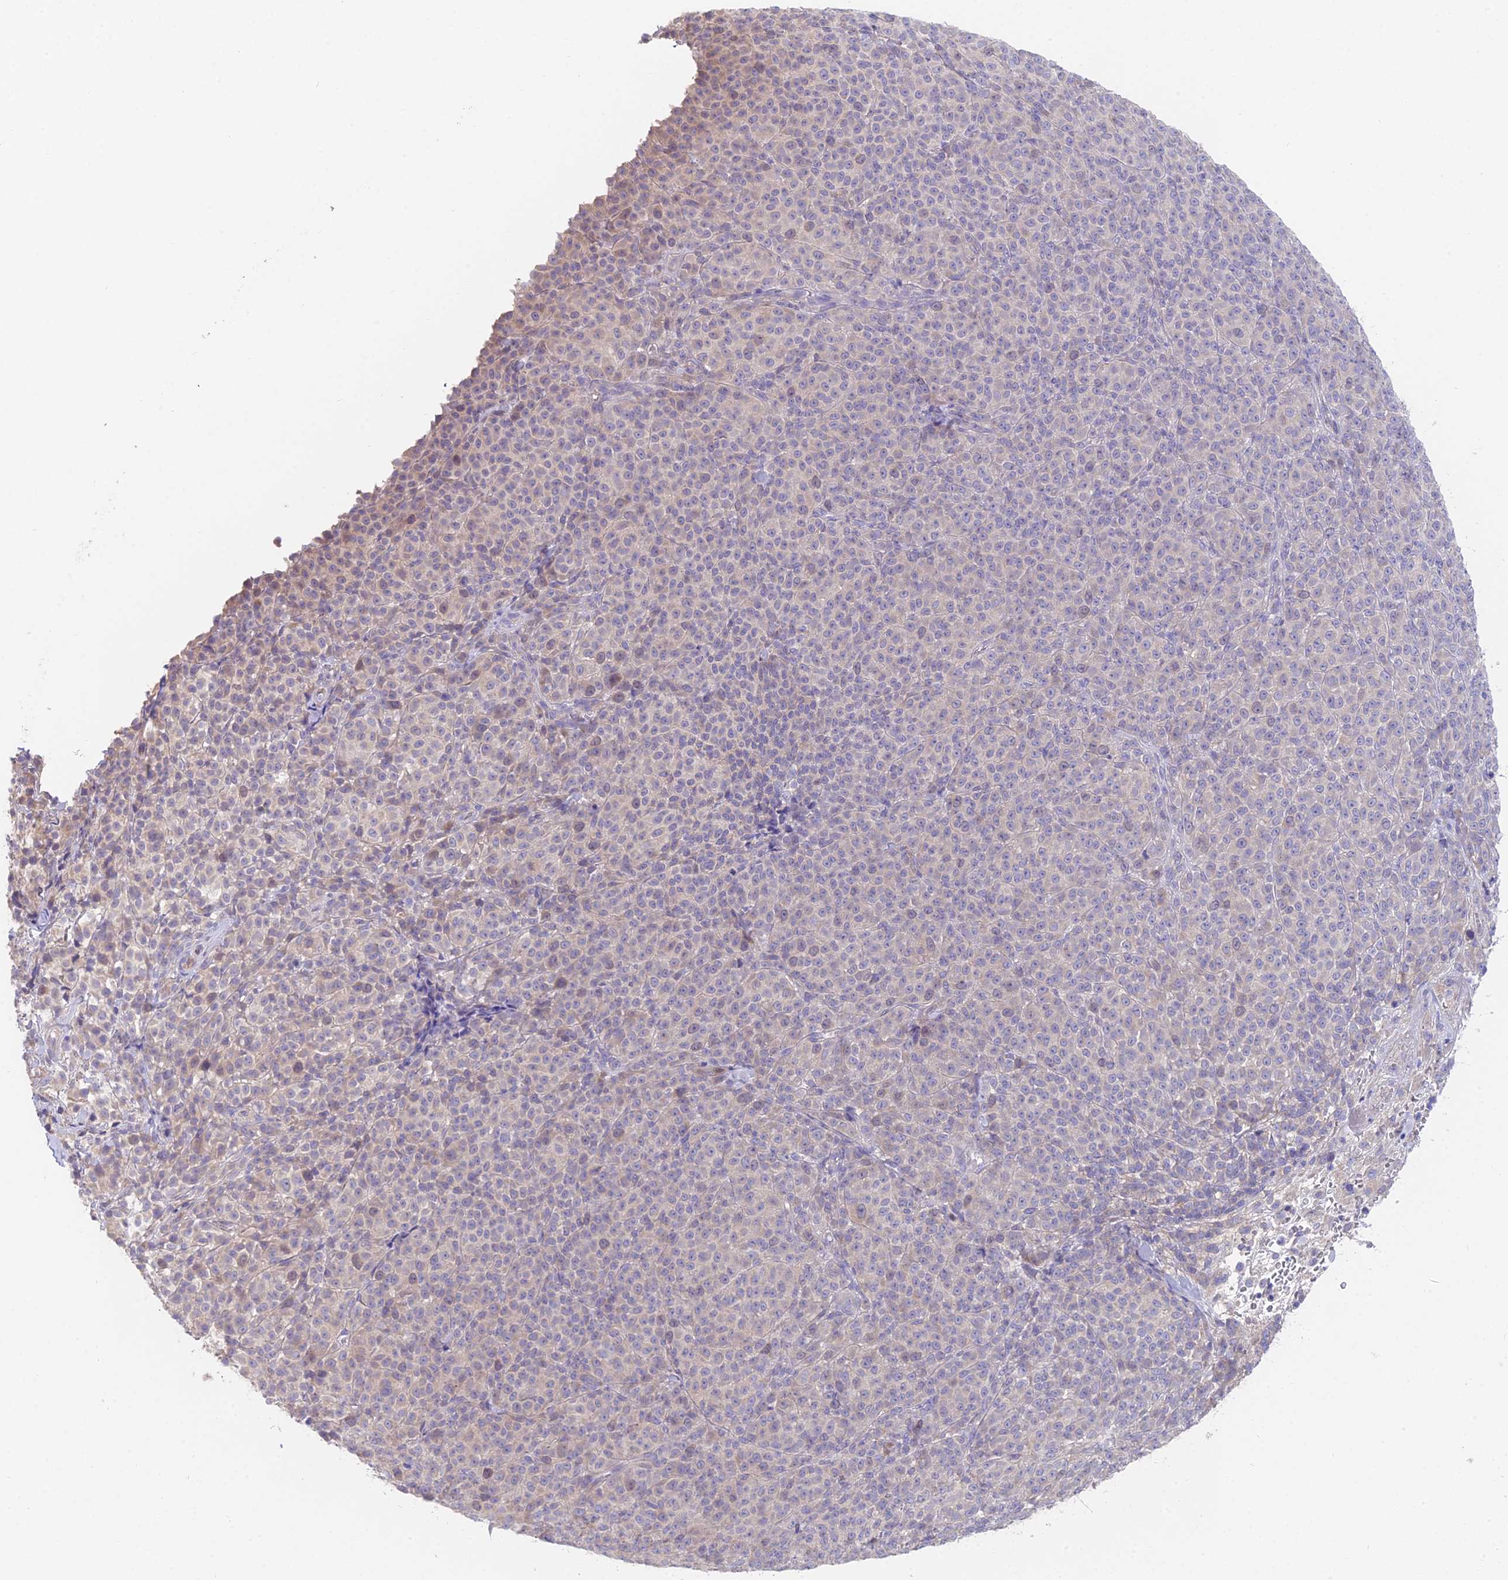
{"staining": {"intensity": "negative", "quantity": "none", "location": "none"}, "tissue": "melanoma", "cell_type": "Tumor cells", "image_type": "cancer", "snomed": [{"axis": "morphology", "description": "Normal tissue, NOS"}, {"axis": "morphology", "description": "Malignant melanoma, NOS"}, {"axis": "topography", "description": "Skin"}], "caption": "Immunohistochemistry of human melanoma displays no positivity in tumor cells. (DAB IHC with hematoxylin counter stain).", "gene": "FAM168B", "patient": {"sex": "female", "age": 34}}